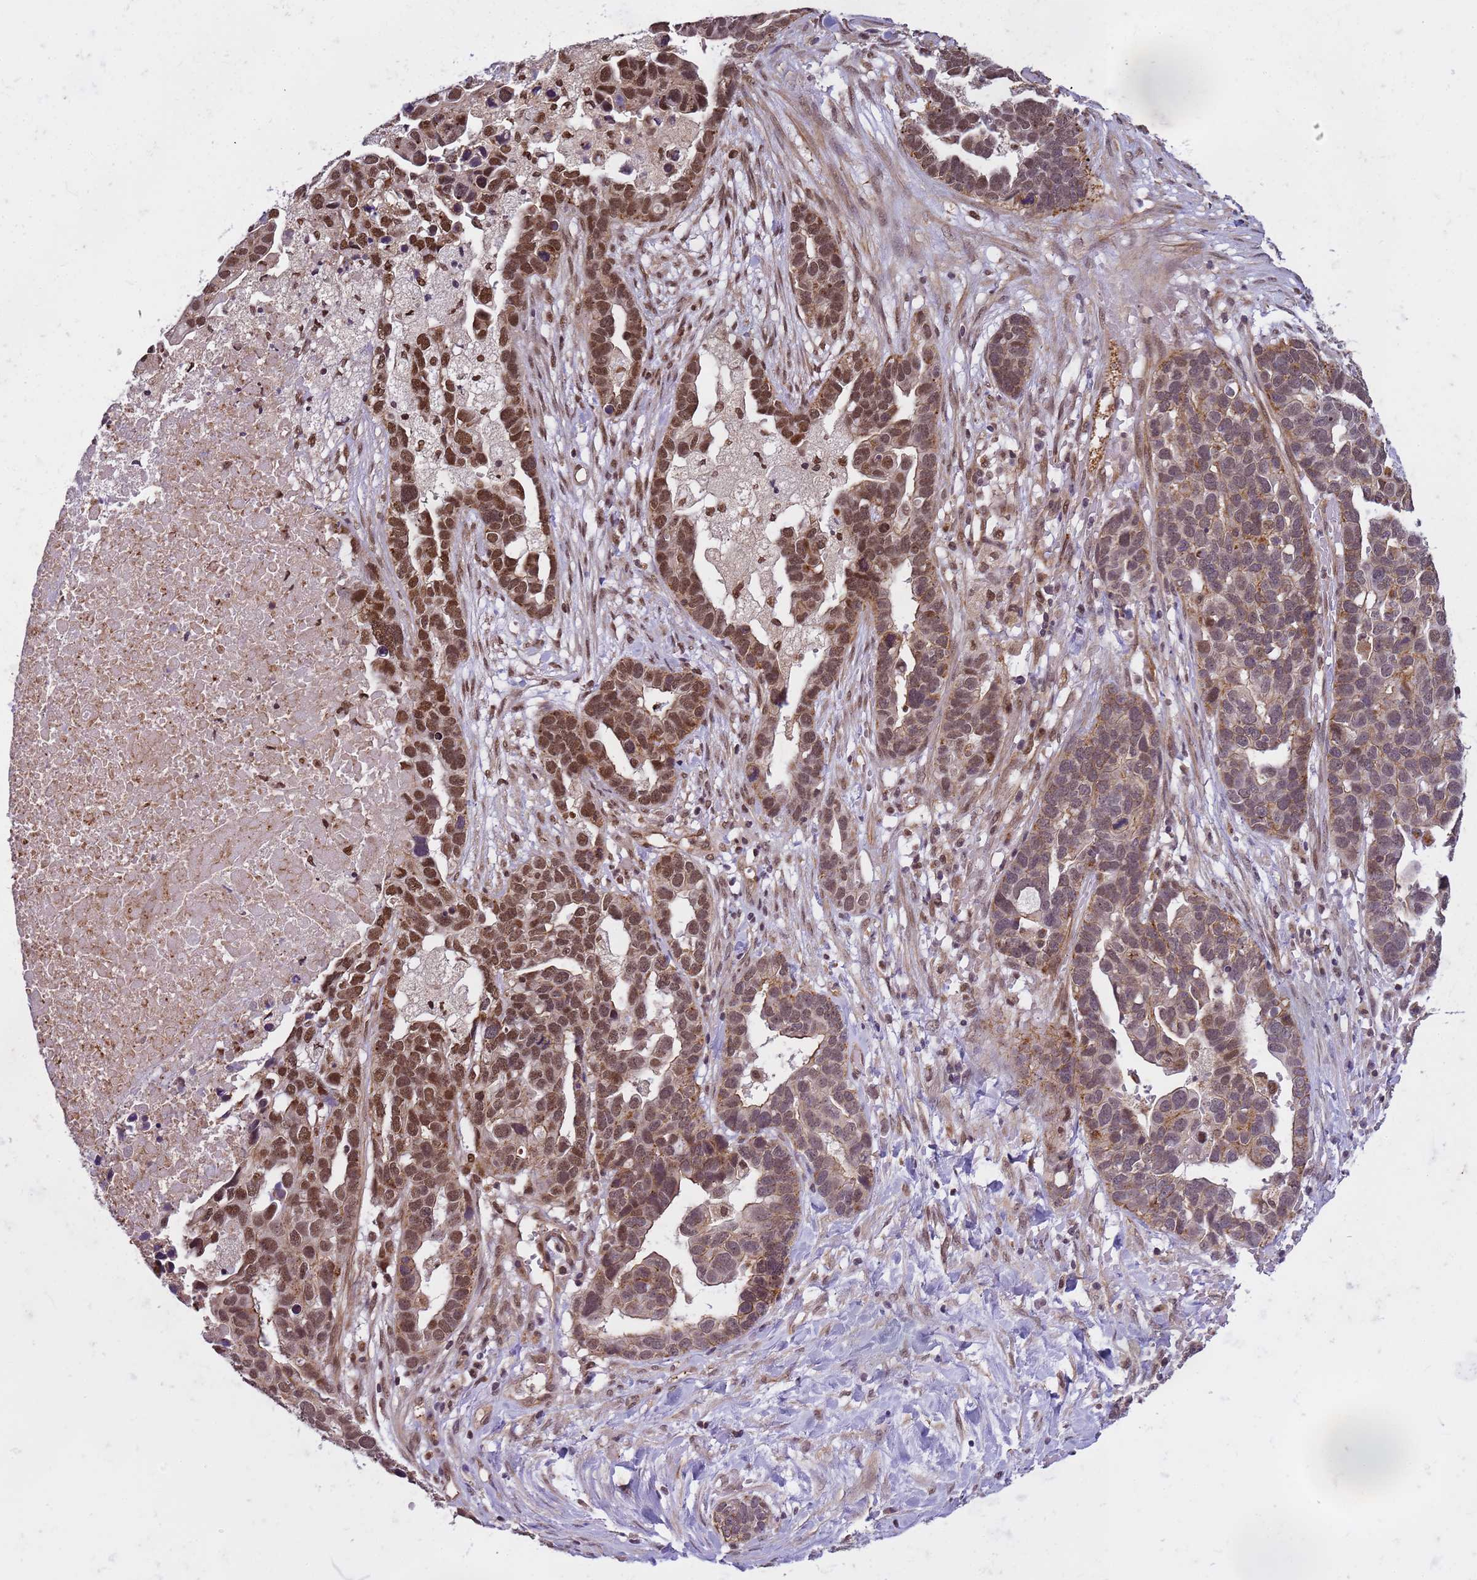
{"staining": {"intensity": "moderate", "quantity": ">75%", "location": "nuclear"}, "tissue": "ovarian cancer", "cell_type": "Tumor cells", "image_type": "cancer", "snomed": [{"axis": "morphology", "description": "Cystadenocarcinoma, serous, NOS"}, {"axis": "topography", "description": "Ovary"}], "caption": "Brown immunohistochemical staining in ovarian cancer displays moderate nuclear expression in about >75% of tumor cells. (Stains: DAB (3,3'-diaminobenzidine) in brown, nuclei in blue, Microscopy: brightfield microscopy at high magnification).", "gene": "EMC2", "patient": {"sex": "female", "age": 54}}